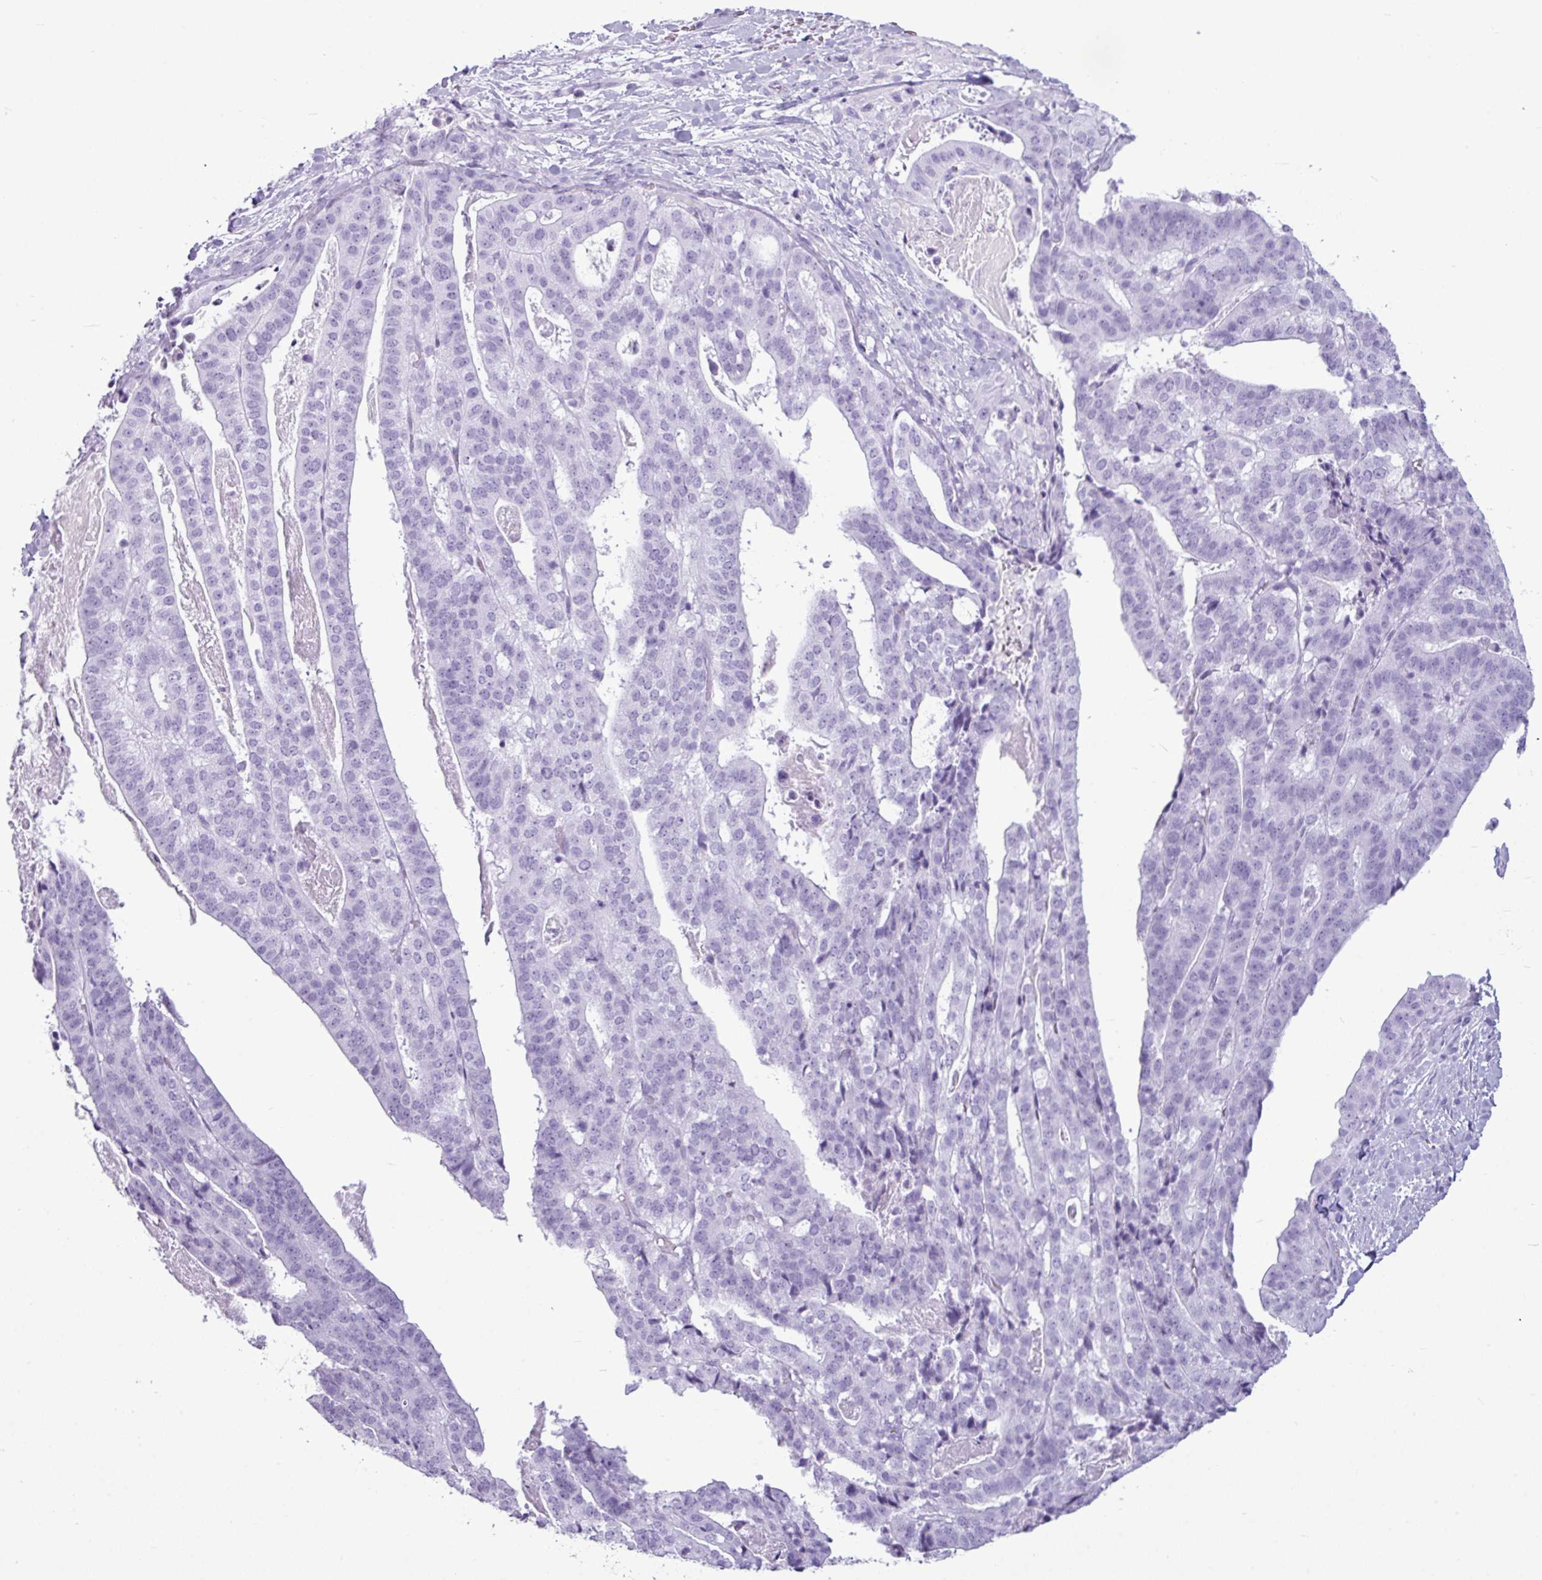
{"staining": {"intensity": "negative", "quantity": "none", "location": "none"}, "tissue": "stomach cancer", "cell_type": "Tumor cells", "image_type": "cancer", "snomed": [{"axis": "morphology", "description": "Adenocarcinoma, NOS"}, {"axis": "topography", "description": "Stomach"}], "caption": "Stomach adenocarcinoma was stained to show a protein in brown. There is no significant expression in tumor cells.", "gene": "AMY1B", "patient": {"sex": "male", "age": 48}}